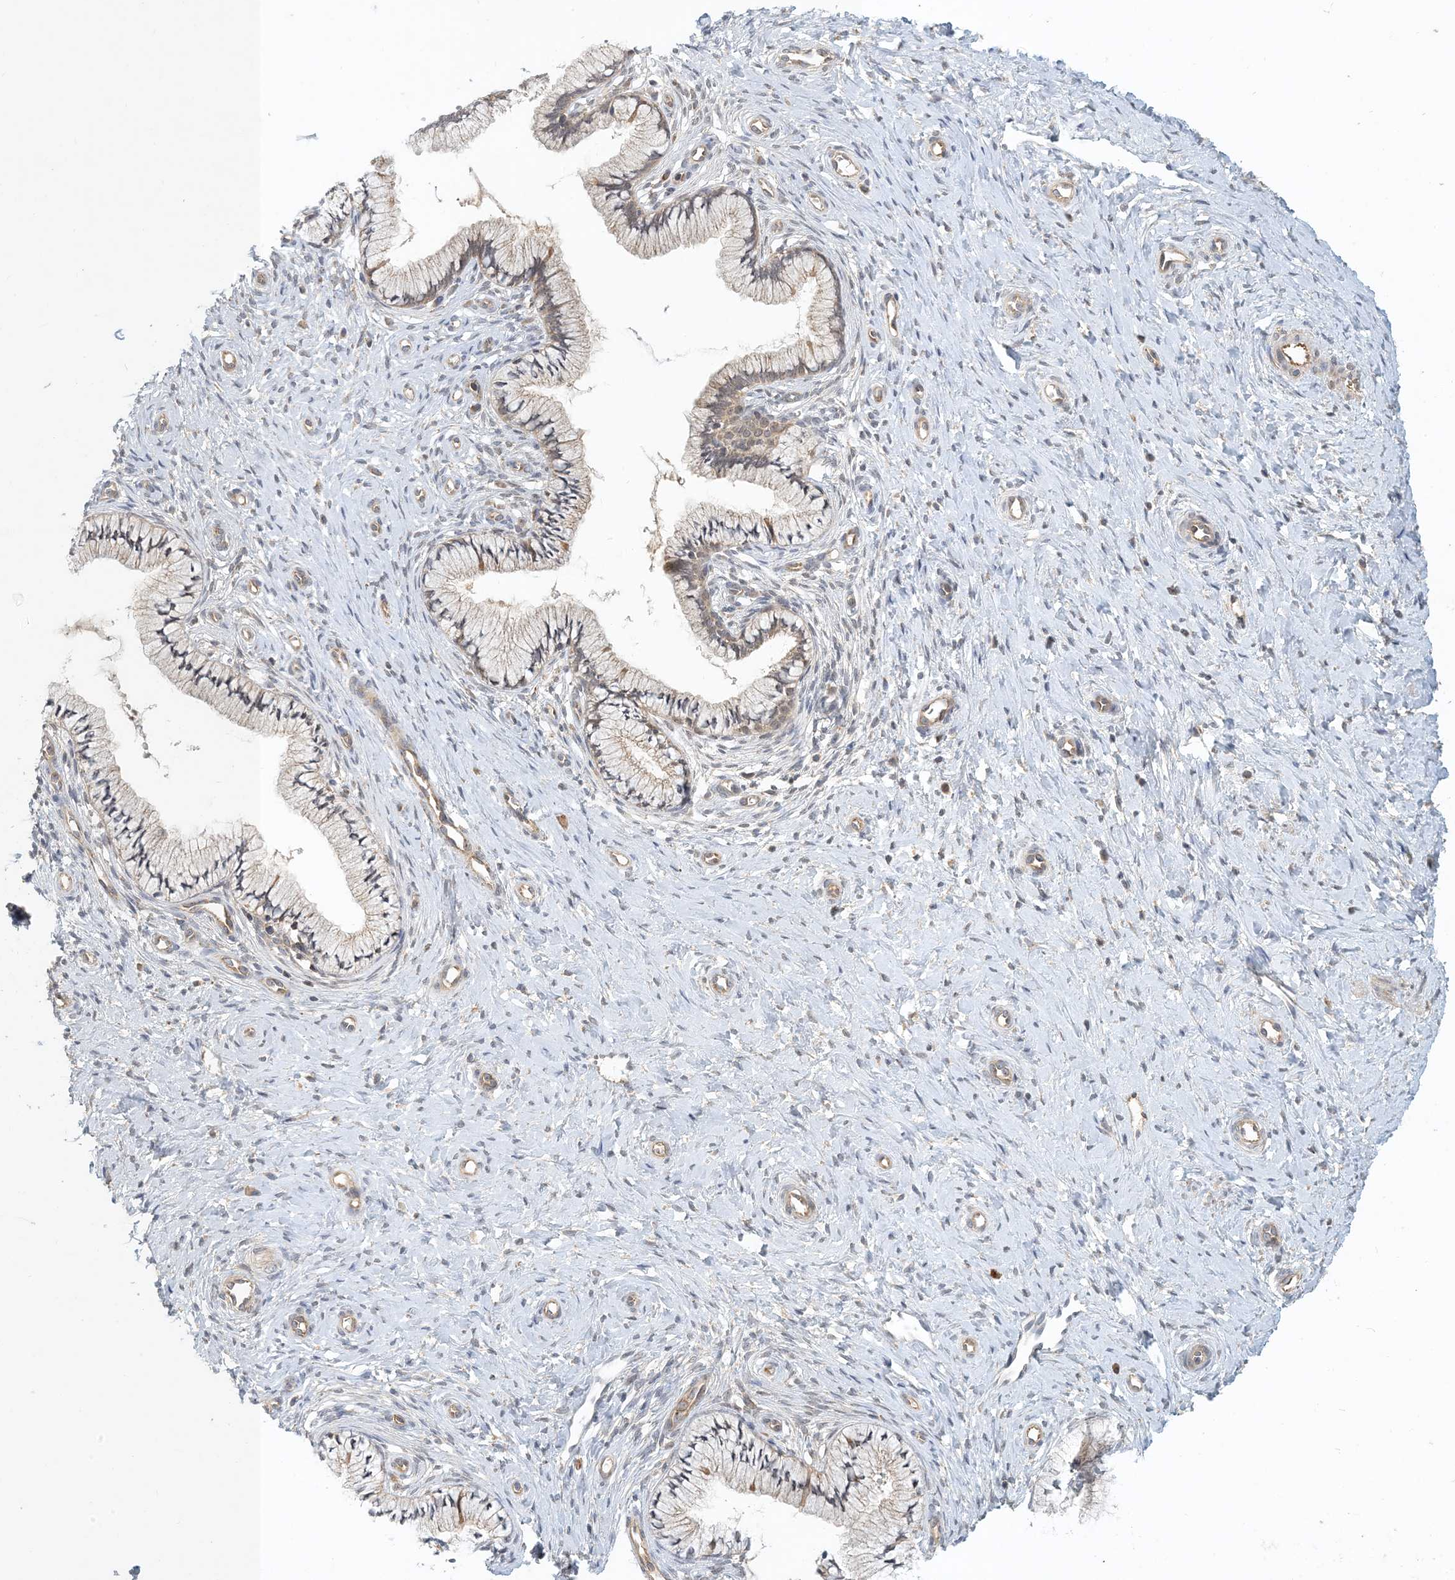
{"staining": {"intensity": "moderate", "quantity": "25%-75%", "location": "cytoplasmic/membranous"}, "tissue": "cervix", "cell_type": "Glandular cells", "image_type": "normal", "snomed": [{"axis": "morphology", "description": "Normal tissue, NOS"}, {"axis": "topography", "description": "Cervix"}], "caption": "Immunohistochemical staining of unremarkable cervix reveals 25%-75% levels of moderate cytoplasmic/membranous protein expression in approximately 25%-75% of glandular cells.", "gene": "ZBTB3", "patient": {"sex": "female", "age": 36}}